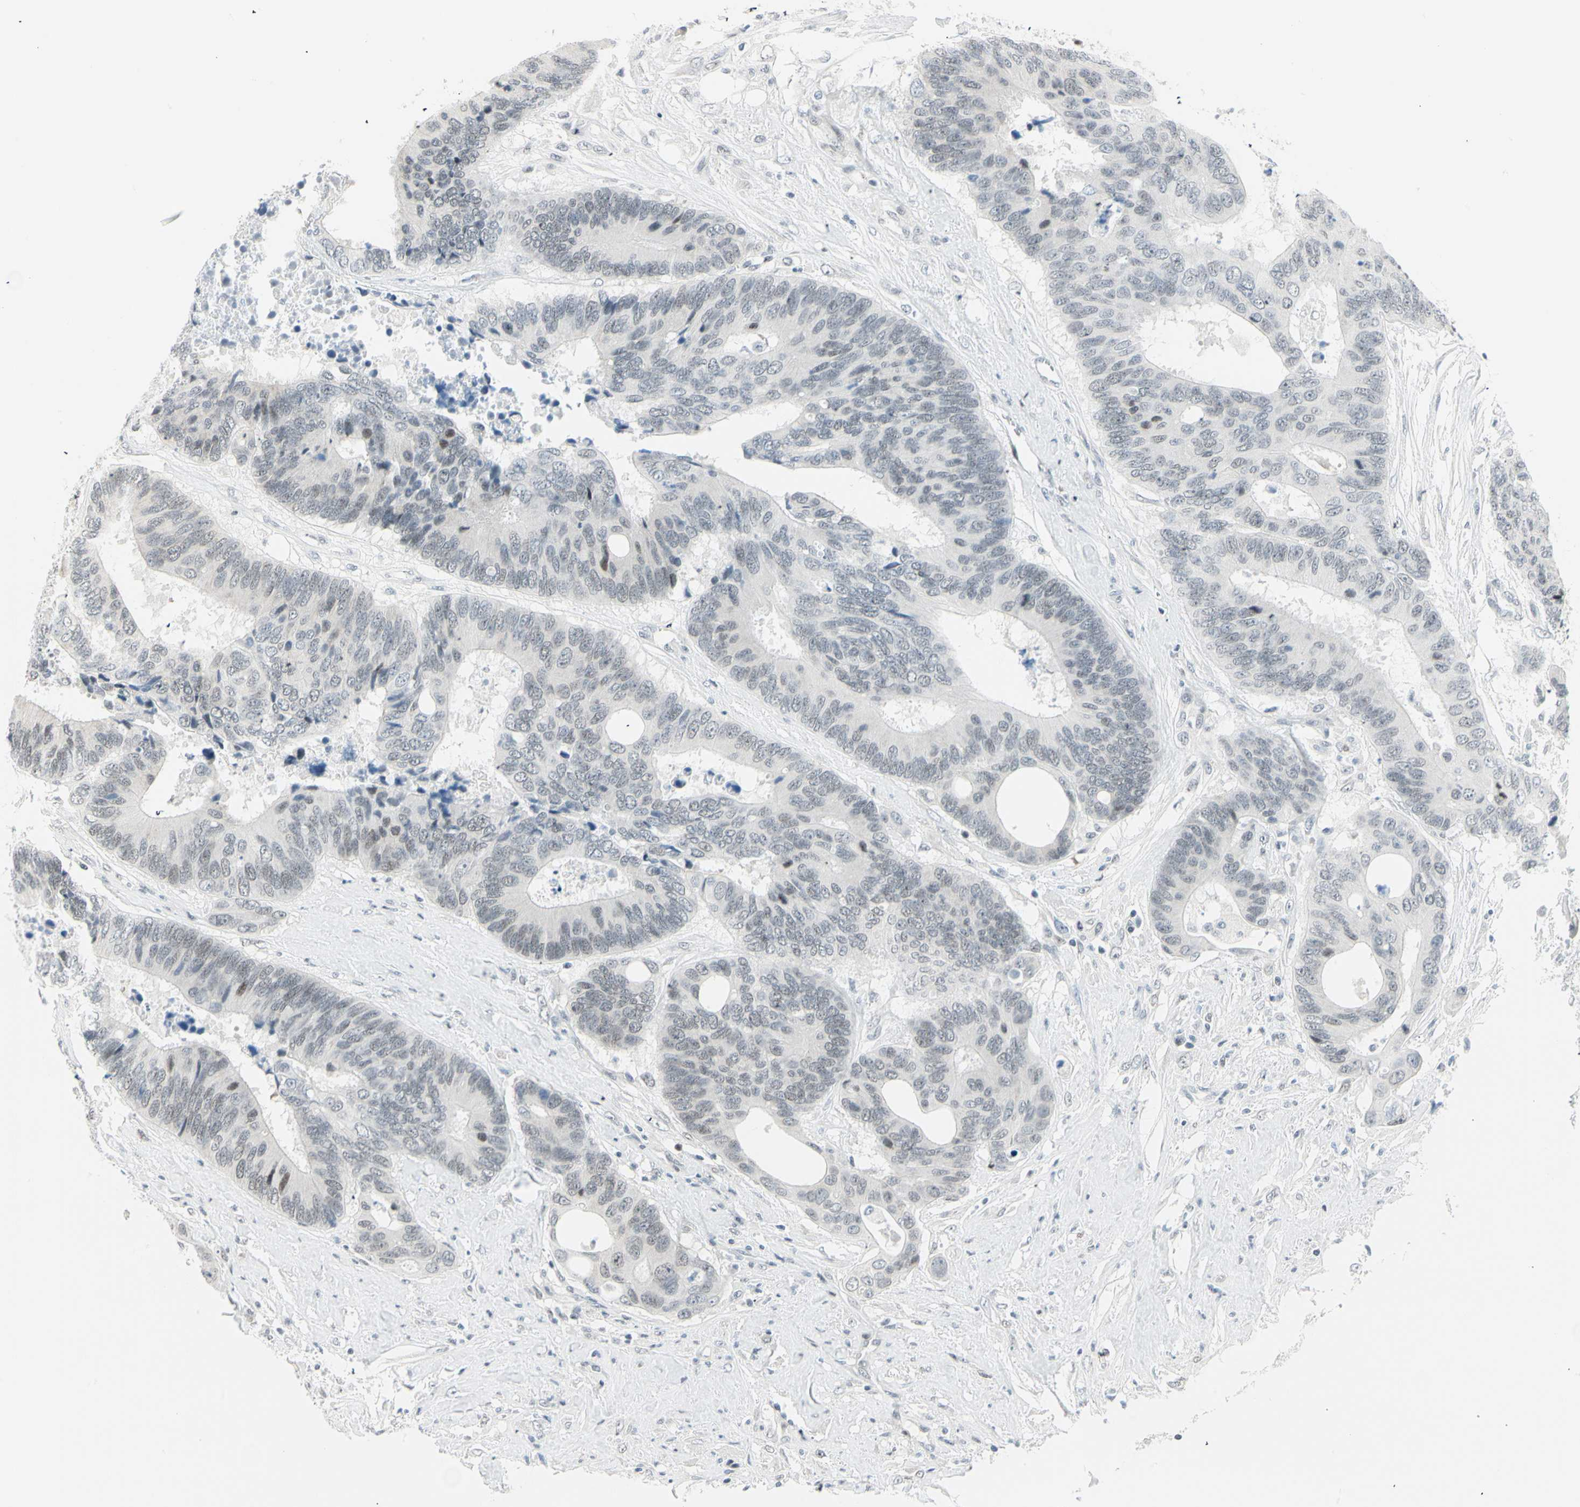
{"staining": {"intensity": "weak", "quantity": "<25%", "location": "nuclear"}, "tissue": "colorectal cancer", "cell_type": "Tumor cells", "image_type": "cancer", "snomed": [{"axis": "morphology", "description": "Adenocarcinoma, NOS"}, {"axis": "topography", "description": "Rectum"}], "caption": "High power microscopy image of an immunohistochemistry (IHC) photomicrograph of colorectal cancer (adenocarcinoma), revealing no significant expression in tumor cells. Nuclei are stained in blue.", "gene": "PKNOX1", "patient": {"sex": "male", "age": 55}}